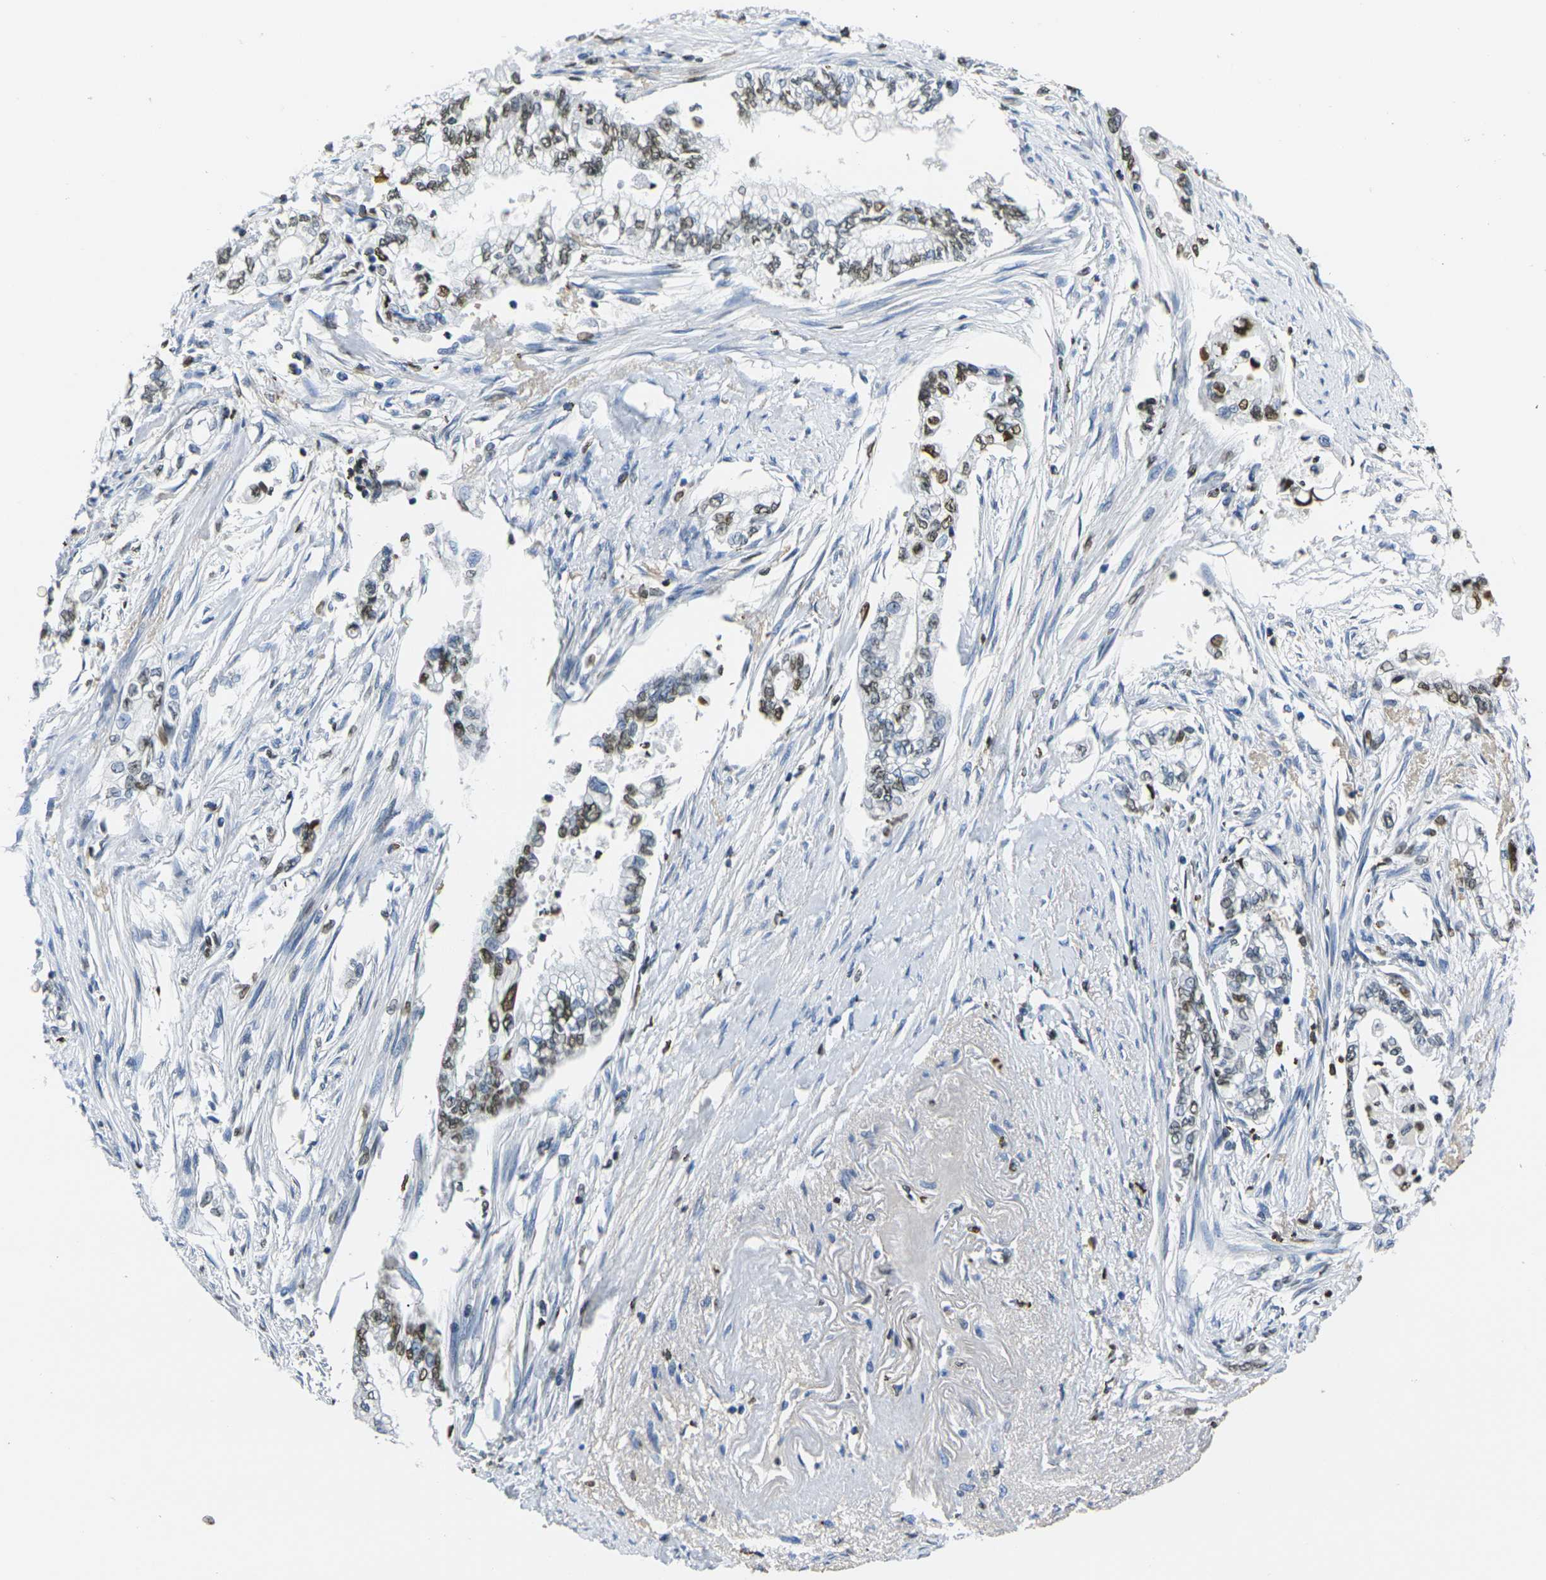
{"staining": {"intensity": "moderate", "quantity": "25%-75%", "location": "nuclear"}, "tissue": "pancreatic cancer", "cell_type": "Tumor cells", "image_type": "cancer", "snomed": [{"axis": "morphology", "description": "Normal tissue, NOS"}, {"axis": "topography", "description": "Pancreas"}], "caption": "Moderate nuclear protein expression is appreciated in about 25%-75% of tumor cells in pancreatic cancer.", "gene": "DRAXIN", "patient": {"sex": "male", "age": 42}}